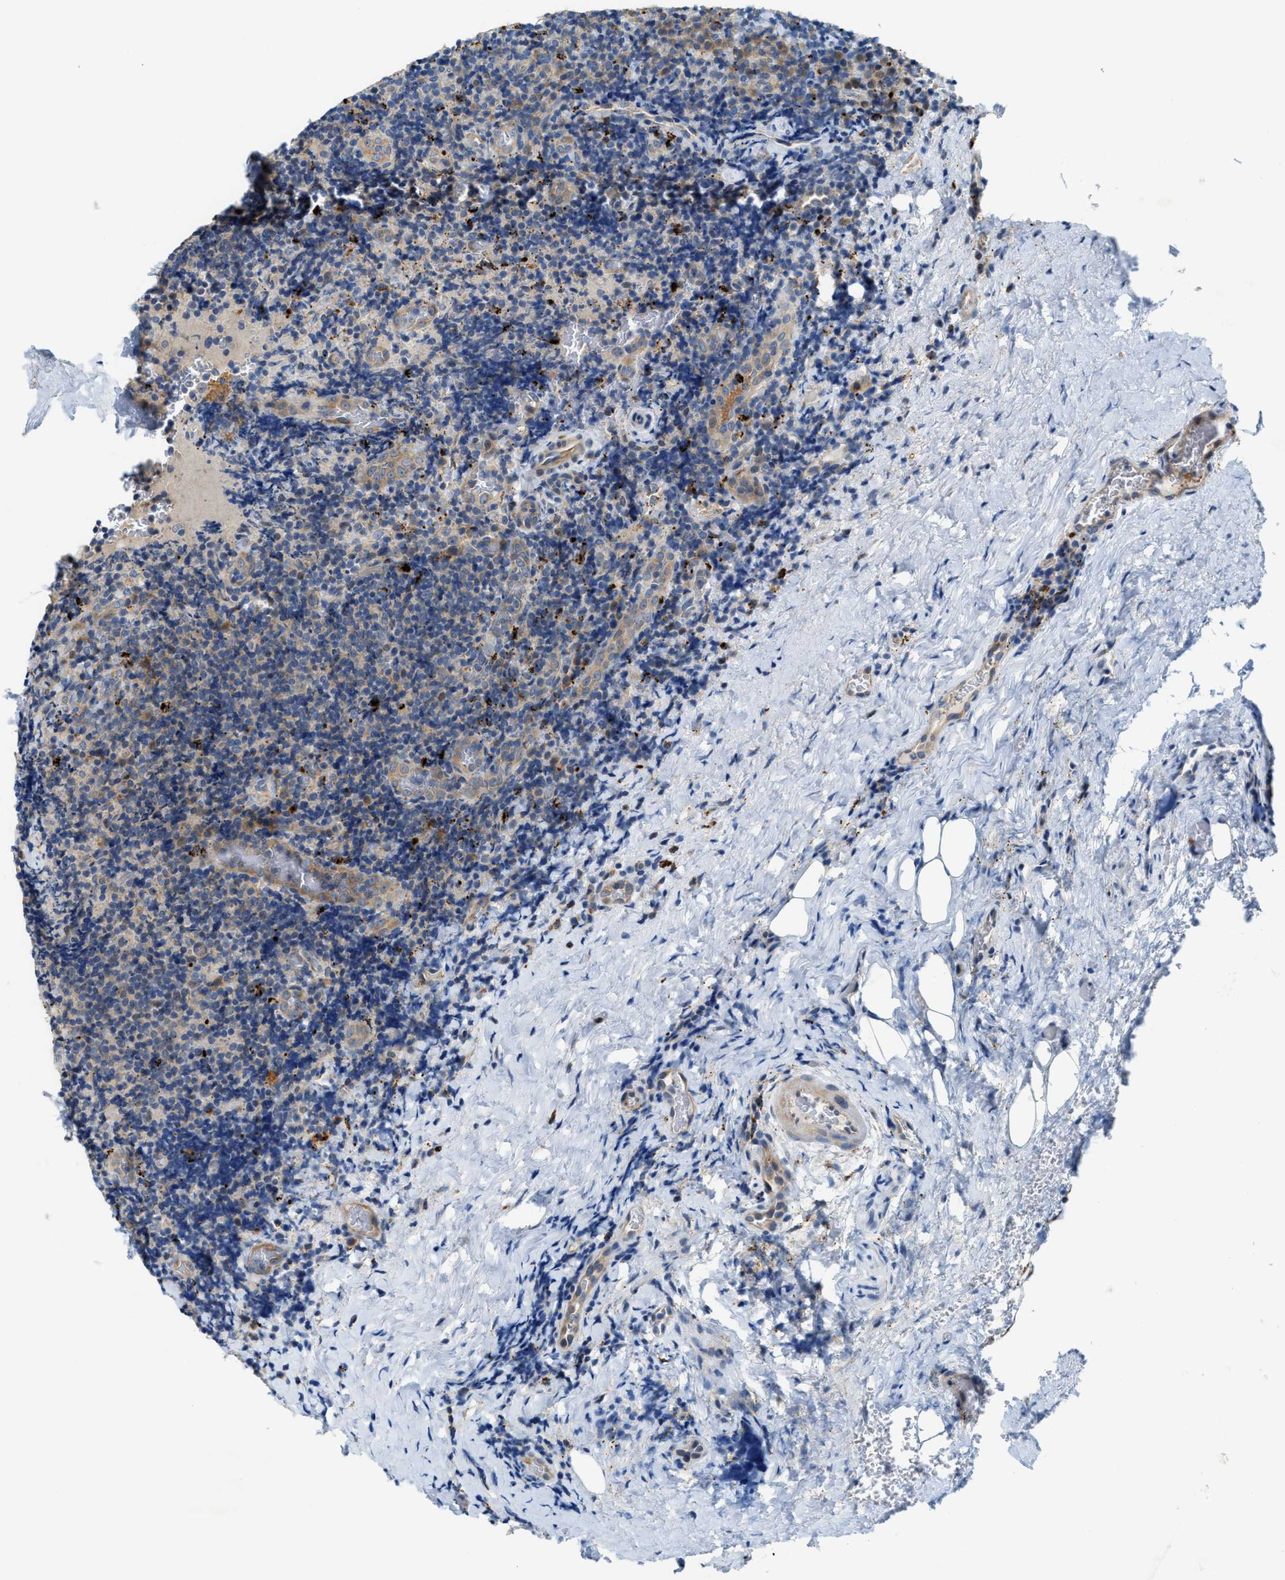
{"staining": {"intensity": "weak", "quantity": "<25%", "location": "cytoplasmic/membranous"}, "tissue": "lymphoma", "cell_type": "Tumor cells", "image_type": "cancer", "snomed": [{"axis": "morphology", "description": "Malignant lymphoma, non-Hodgkin's type, High grade"}, {"axis": "topography", "description": "Tonsil"}], "caption": "Immunohistochemical staining of malignant lymphoma, non-Hodgkin's type (high-grade) exhibits no significant expression in tumor cells.", "gene": "KLHDC10", "patient": {"sex": "female", "age": 36}}